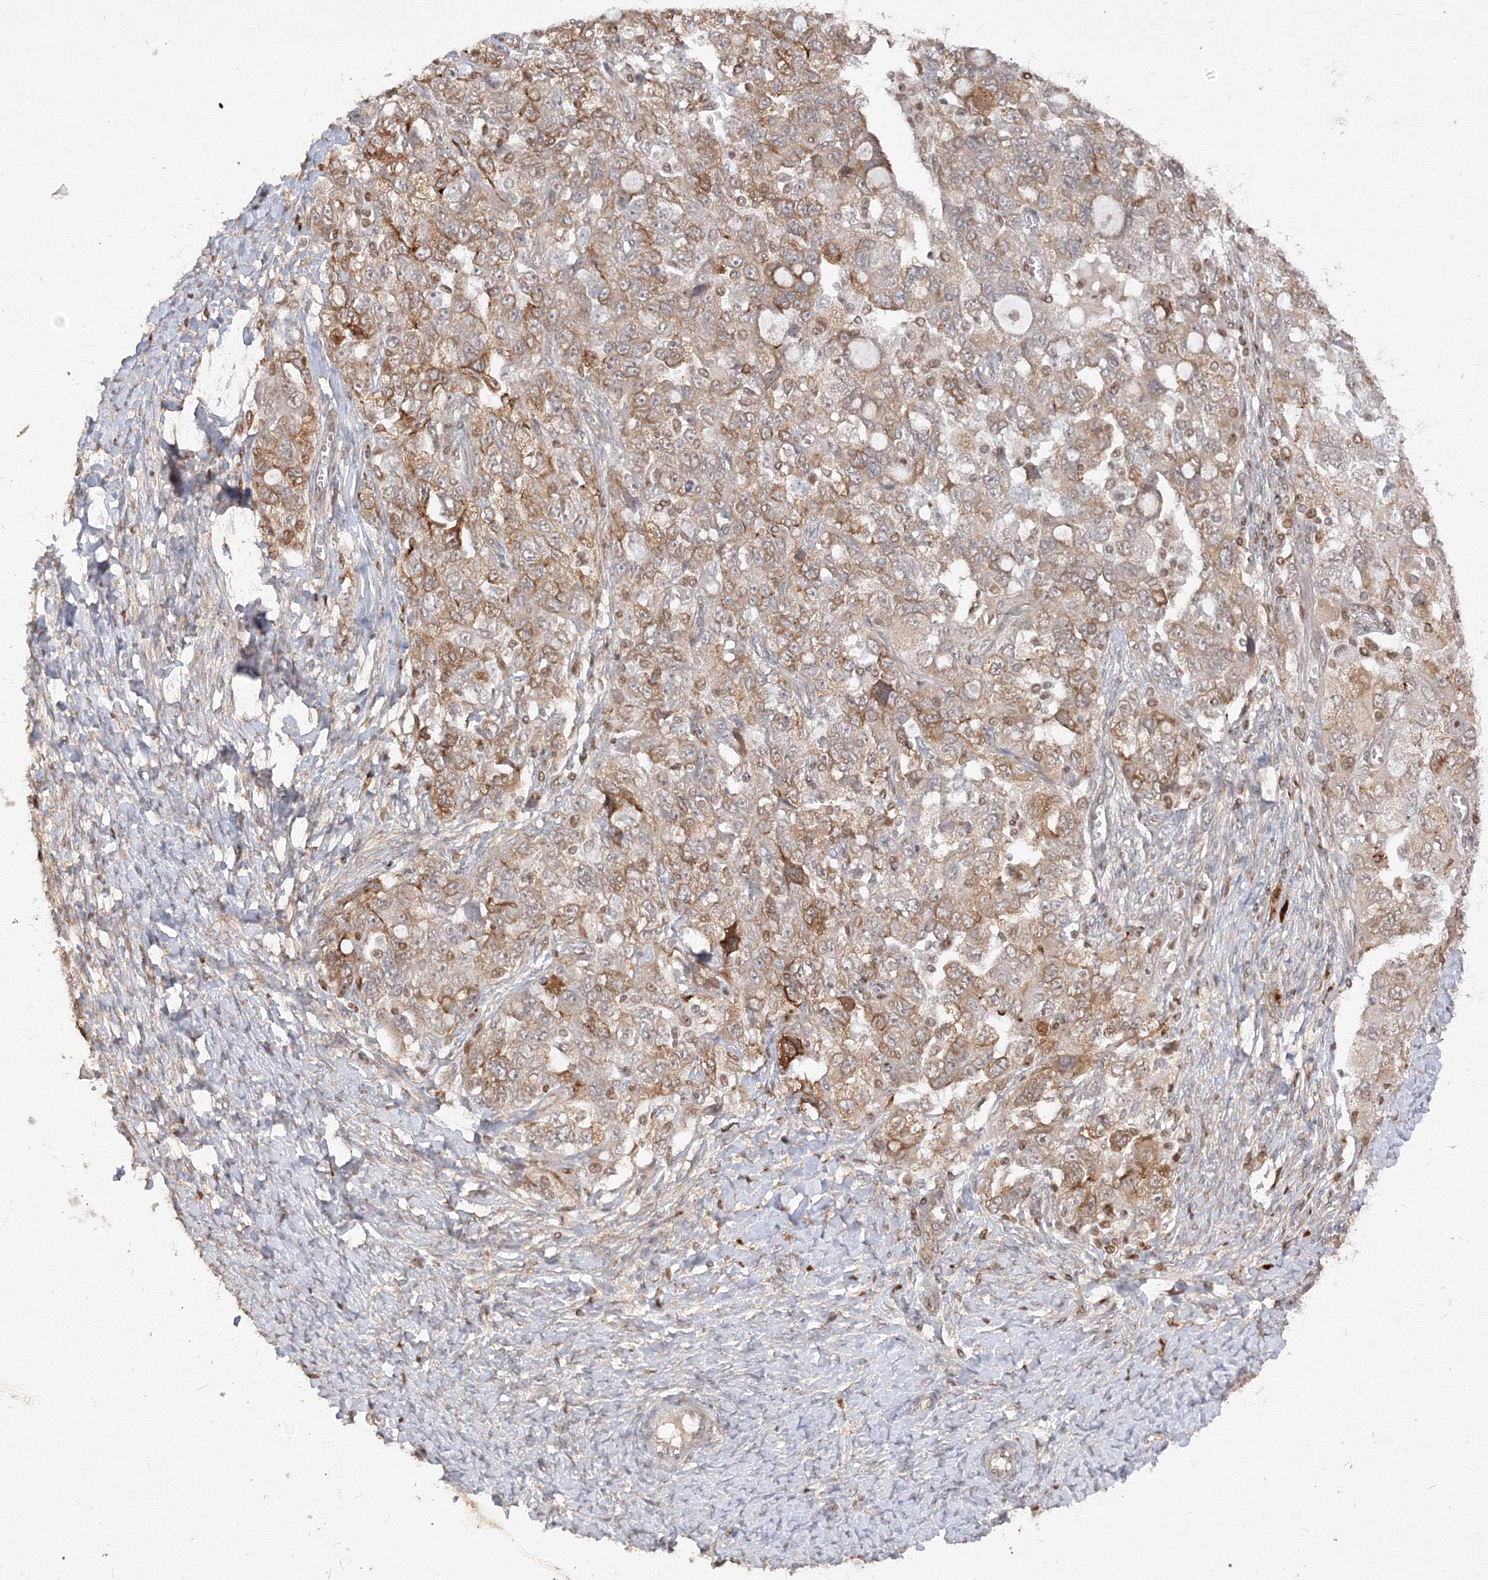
{"staining": {"intensity": "weak", "quantity": ">75%", "location": "cytoplasmic/membranous"}, "tissue": "ovarian cancer", "cell_type": "Tumor cells", "image_type": "cancer", "snomed": [{"axis": "morphology", "description": "Carcinoma, NOS"}, {"axis": "morphology", "description": "Cystadenocarcinoma, serous, NOS"}, {"axis": "topography", "description": "Ovary"}], "caption": "Ovarian cancer (serous cystadenocarcinoma) stained with immunohistochemistry shows weak cytoplasmic/membranous positivity in about >75% of tumor cells.", "gene": "TMEM50B", "patient": {"sex": "female", "age": 69}}